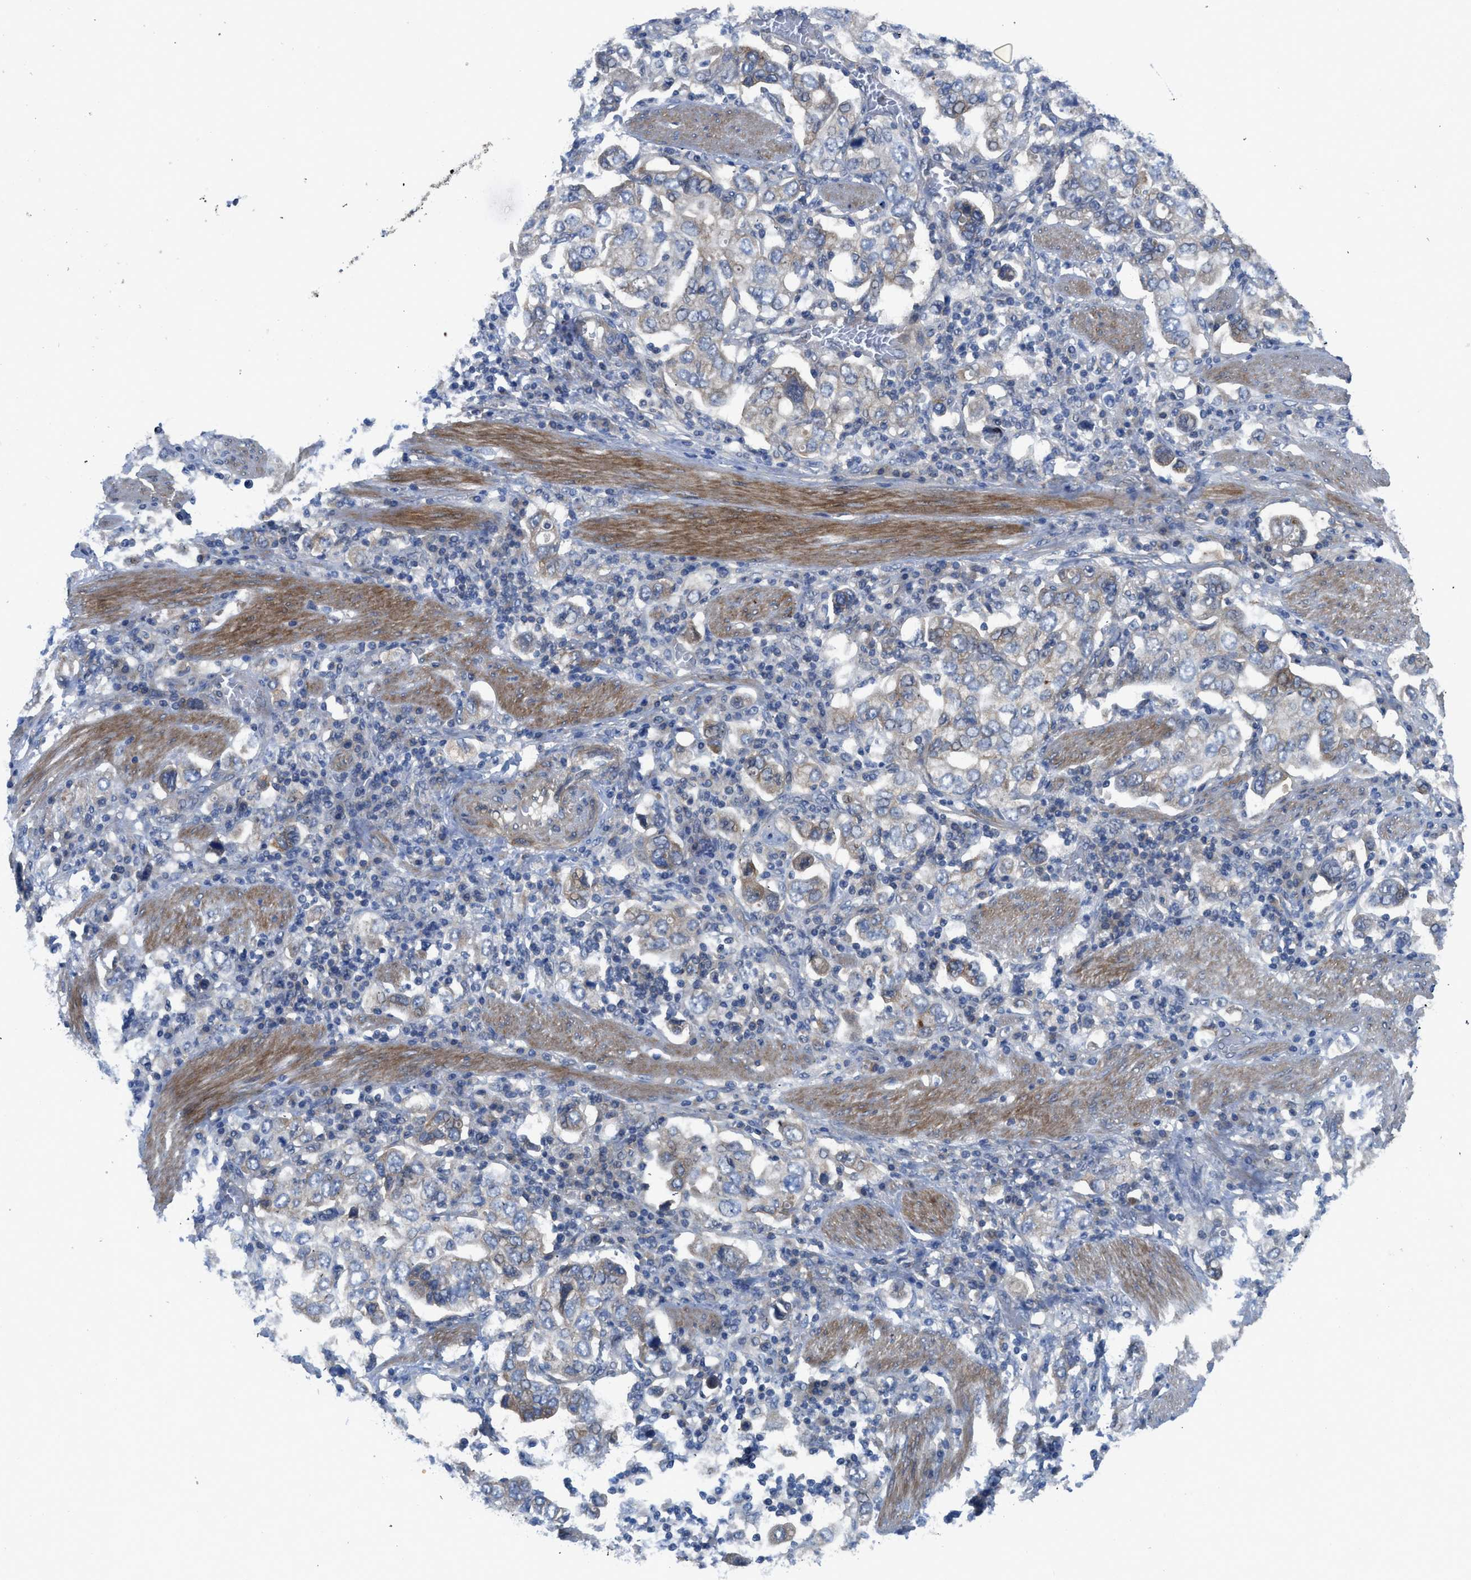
{"staining": {"intensity": "negative", "quantity": "none", "location": "none"}, "tissue": "stomach cancer", "cell_type": "Tumor cells", "image_type": "cancer", "snomed": [{"axis": "morphology", "description": "Adenocarcinoma, NOS"}, {"axis": "topography", "description": "Stomach, upper"}], "caption": "This histopathology image is of stomach adenocarcinoma stained with immunohistochemistry to label a protein in brown with the nuclei are counter-stained blue. There is no positivity in tumor cells. (Stains: DAB (3,3'-diaminobenzidine) immunohistochemistry (IHC) with hematoxylin counter stain, Microscopy: brightfield microscopy at high magnification).", "gene": "PANX1", "patient": {"sex": "male", "age": 62}}